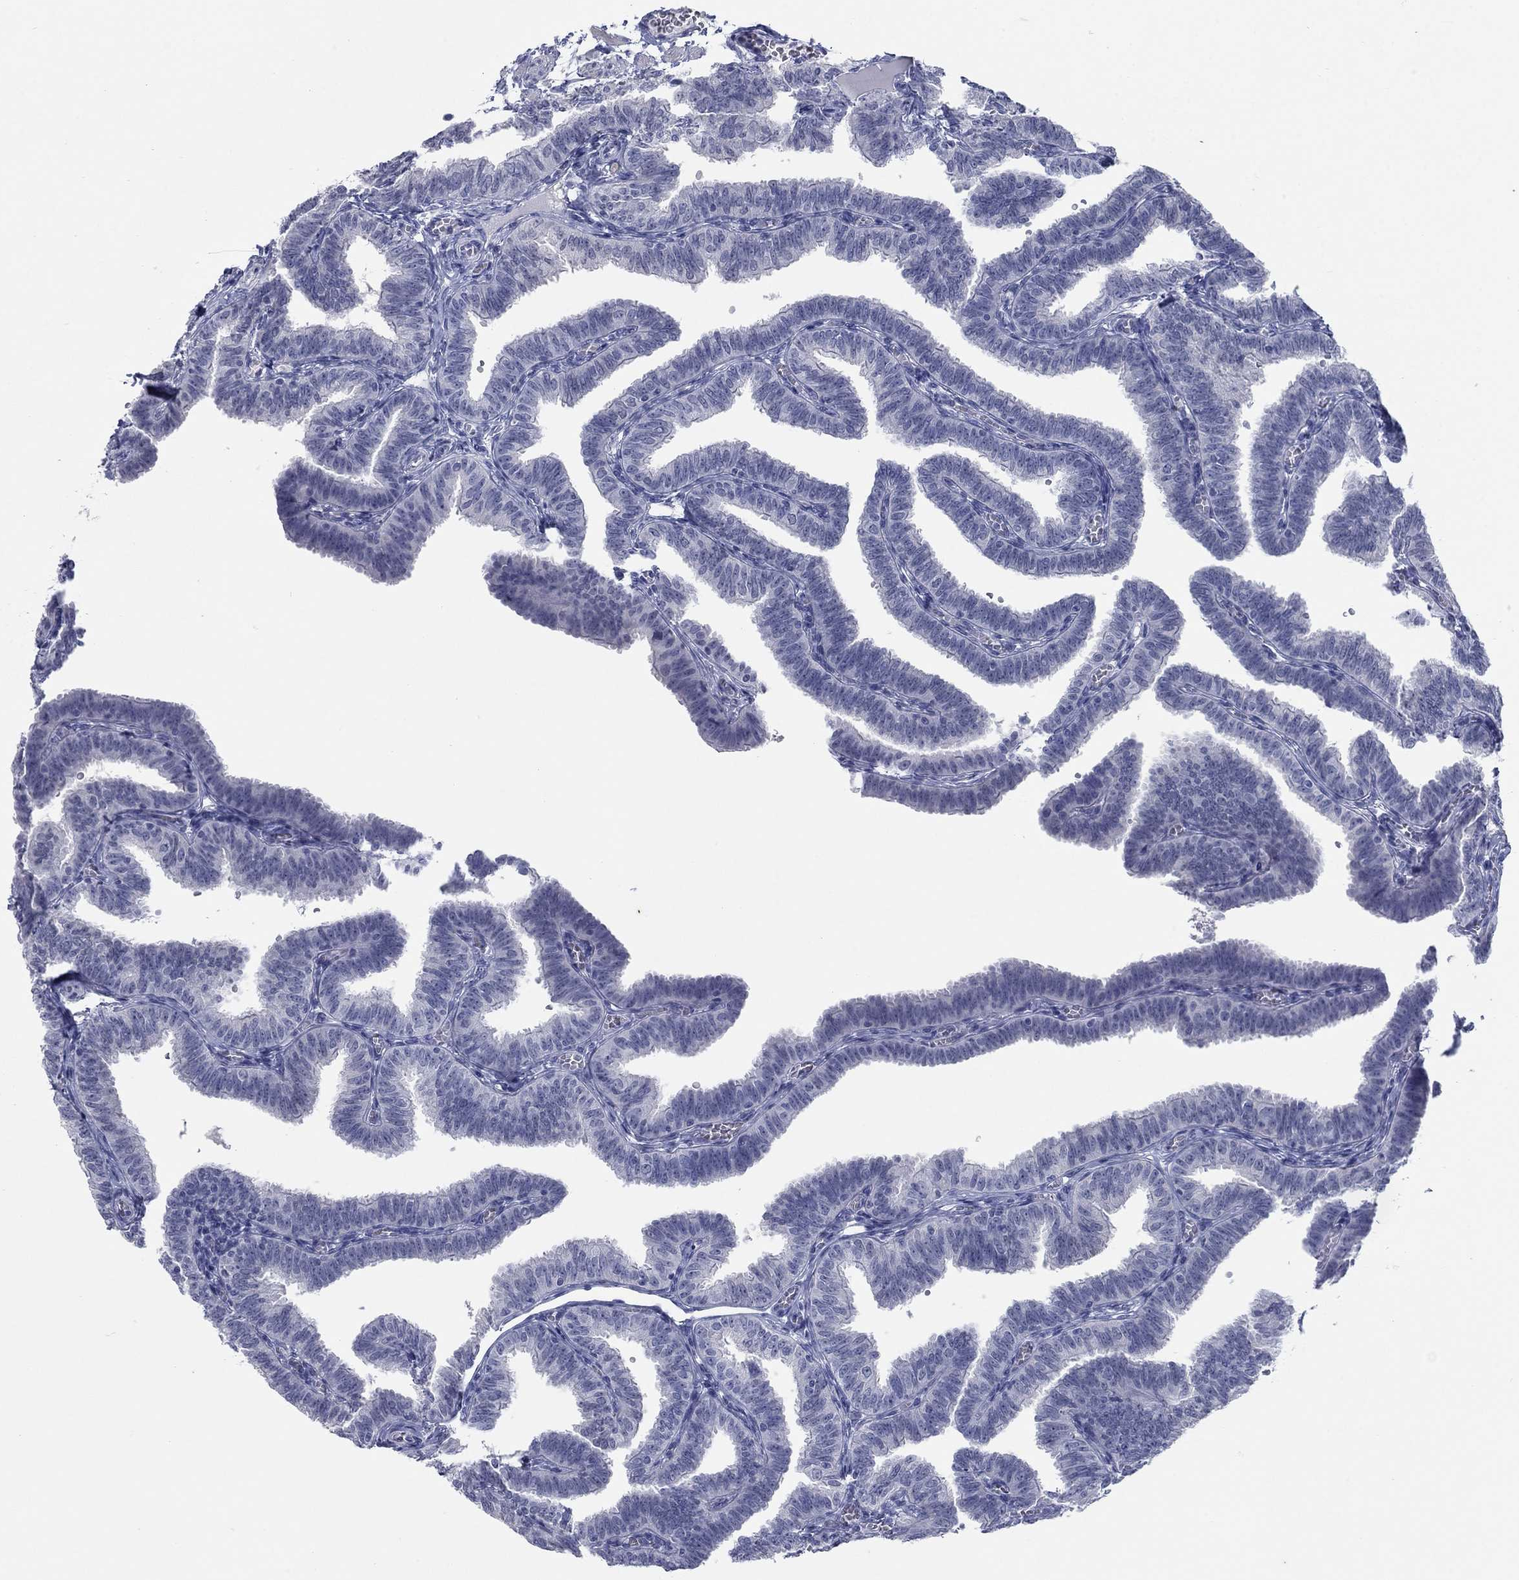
{"staining": {"intensity": "negative", "quantity": "none", "location": "none"}, "tissue": "fallopian tube", "cell_type": "Glandular cells", "image_type": "normal", "snomed": [{"axis": "morphology", "description": "Normal tissue, NOS"}, {"axis": "topography", "description": "Fallopian tube"}], "caption": "Immunohistochemical staining of unremarkable human fallopian tube displays no significant staining in glandular cells. (Stains: DAB (3,3'-diaminobenzidine) immunohistochemistry with hematoxylin counter stain, Microscopy: brightfield microscopy at high magnification).", "gene": "ATP6V1G2", "patient": {"sex": "female", "age": 25}}